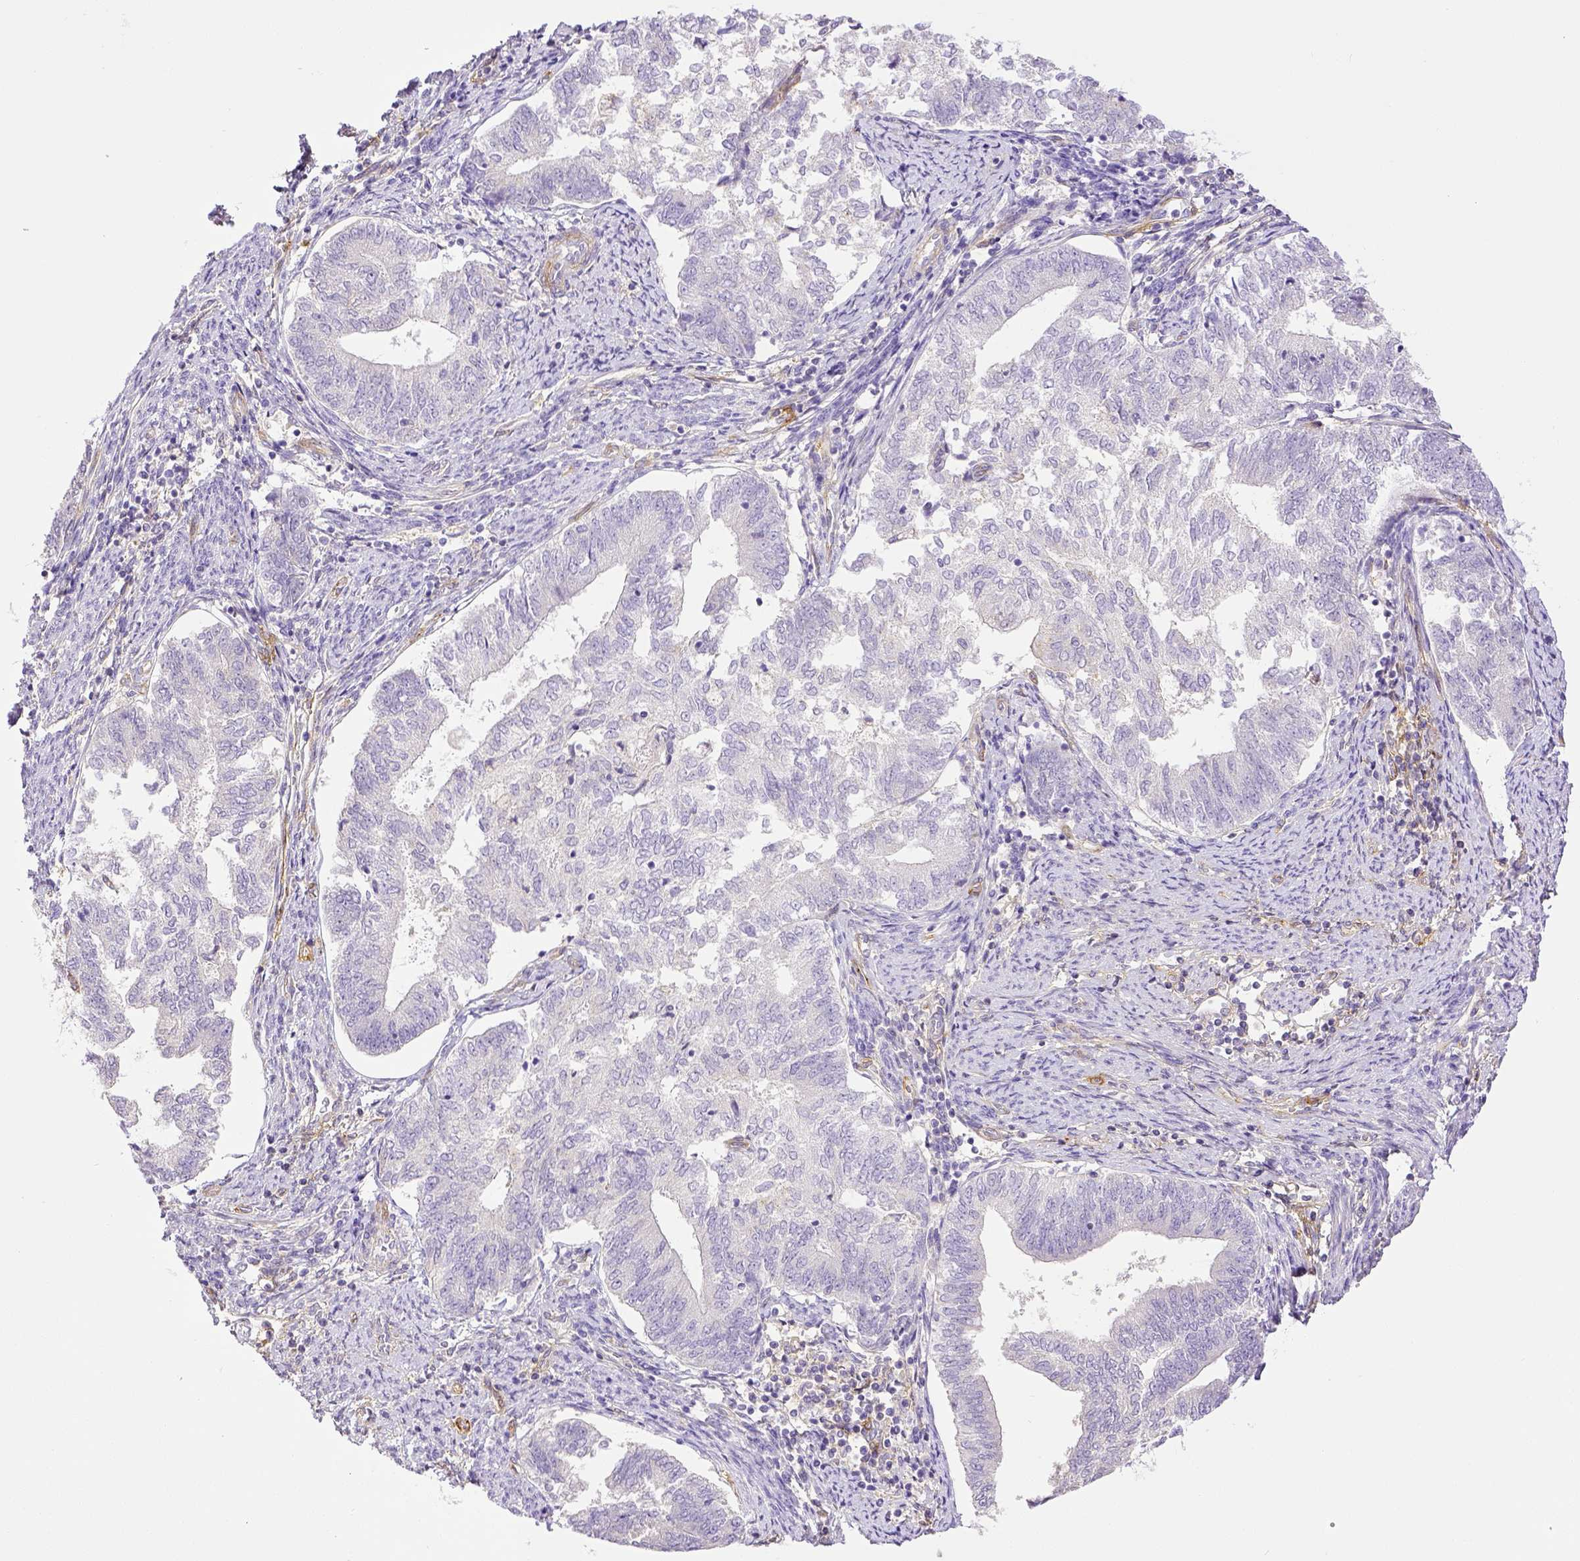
{"staining": {"intensity": "negative", "quantity": "none", "location": "none"}, "tissue": "endometrial cancer", "cell_type": "Tumor cells", "image_type": "cancer", "snomed": [{"axis": "morphology", "description": "Adenocarcinoma, NOS"}, {"axis": "topography", "description": "Endometrium"}], "caption": "Immunohistochemical staining of endometrial cancer (adenocarcinoma) exhibits no significant positivity in tumor cells.", "gene": "THY1", "patient": {"sex": "female", "age": 65}}